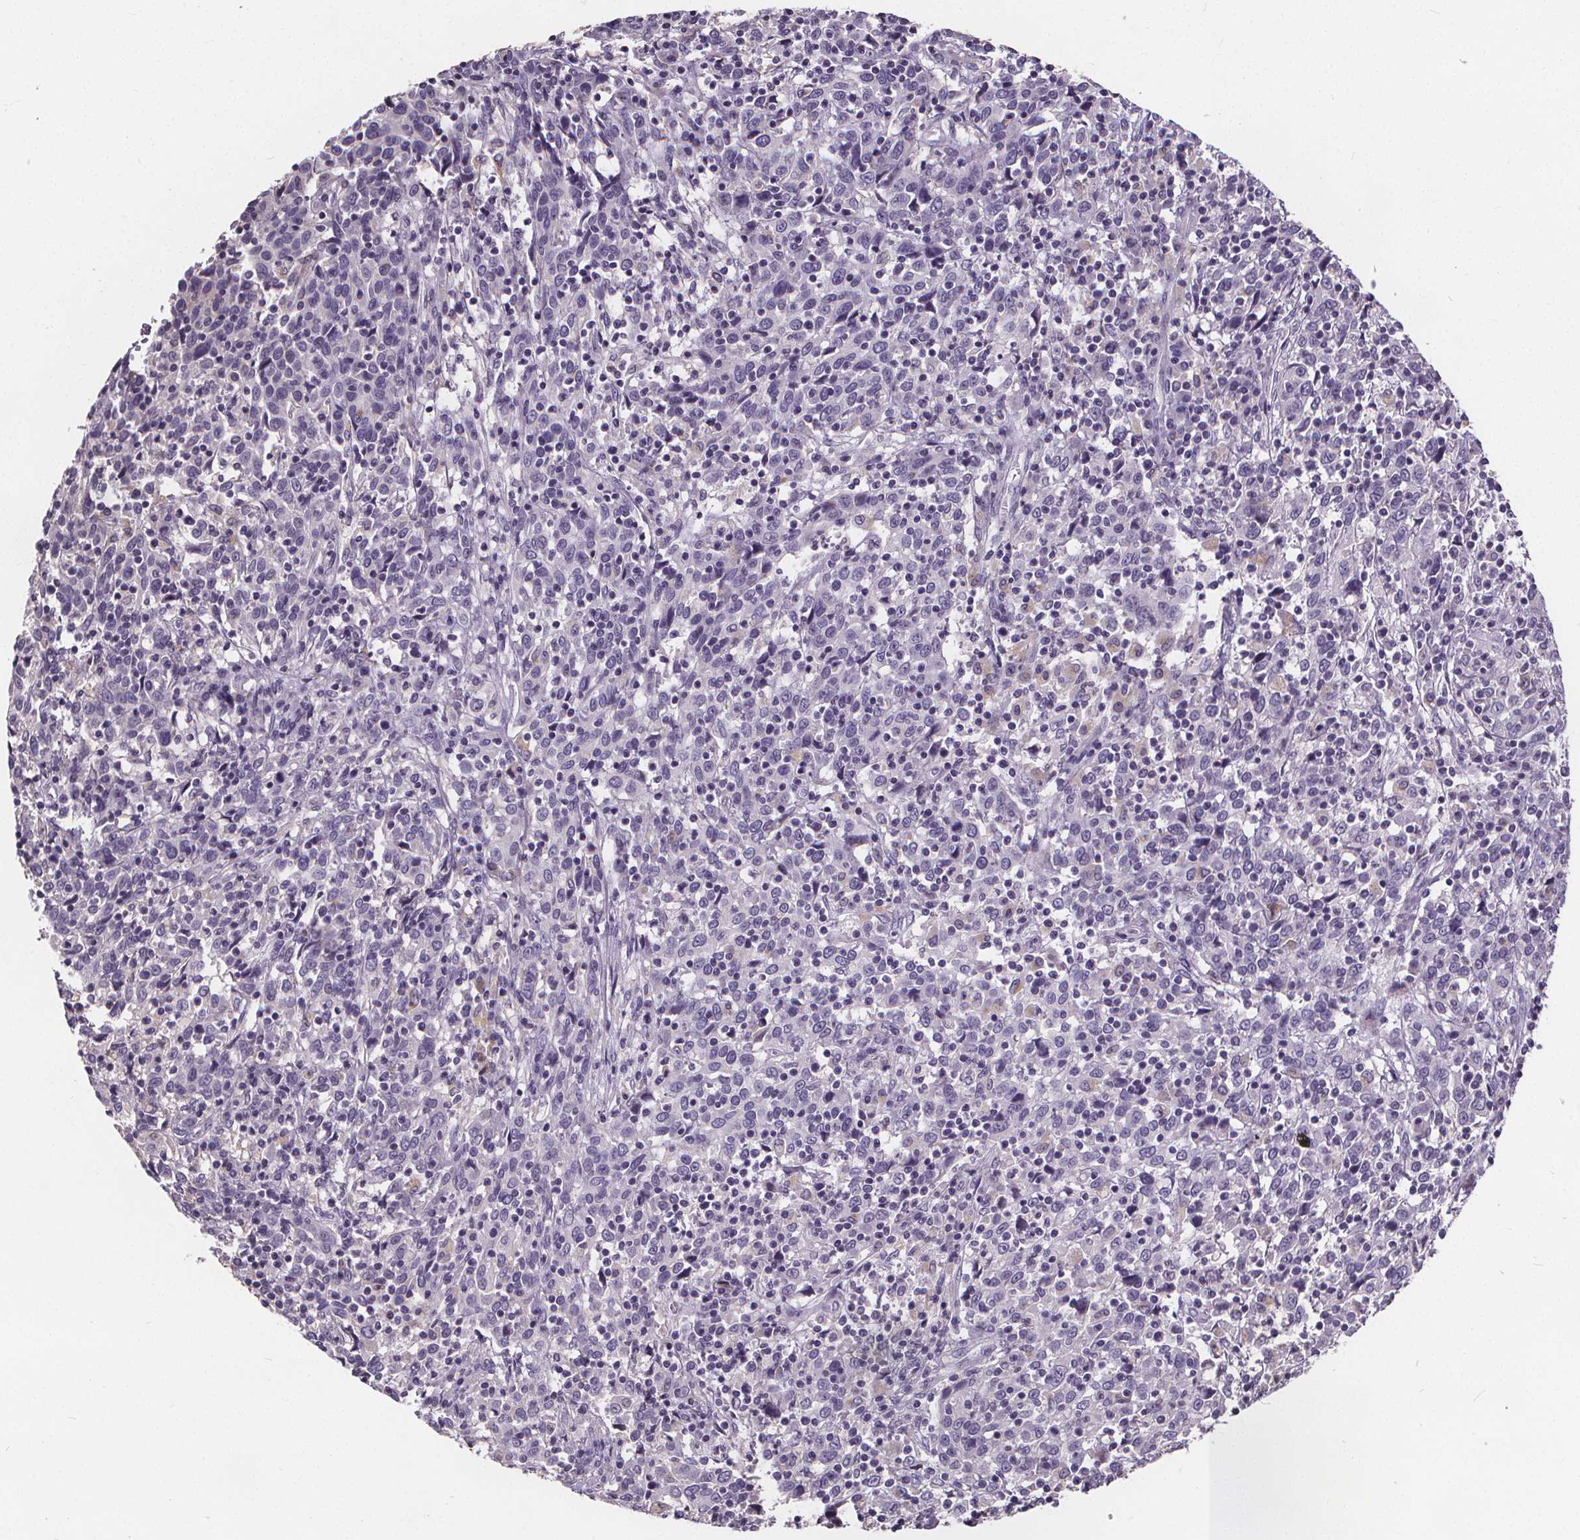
{"staining": {"intensity": "negative", "quantity": "none", "location": "none"}, "tissue": "cervical cancer", "cell_type": "Tumor cells", "image_type": "cancer", "snomed": [{"axis": "morphology", "description": "Squamous cell carcinoma, NOS"}, {"axis": "topography", "description": "Cervix"}], "caption": "Squamous cell carcinoma (cervical) was stained to show a protein in brown. There is no significant positivity in tumor cells. (DAB immunohistochemistry (IHC) visualized using brightfield microscopy, high magnification).", "gene": "ATP6V1D", "patient": {"sex": "female", "age": 46}}